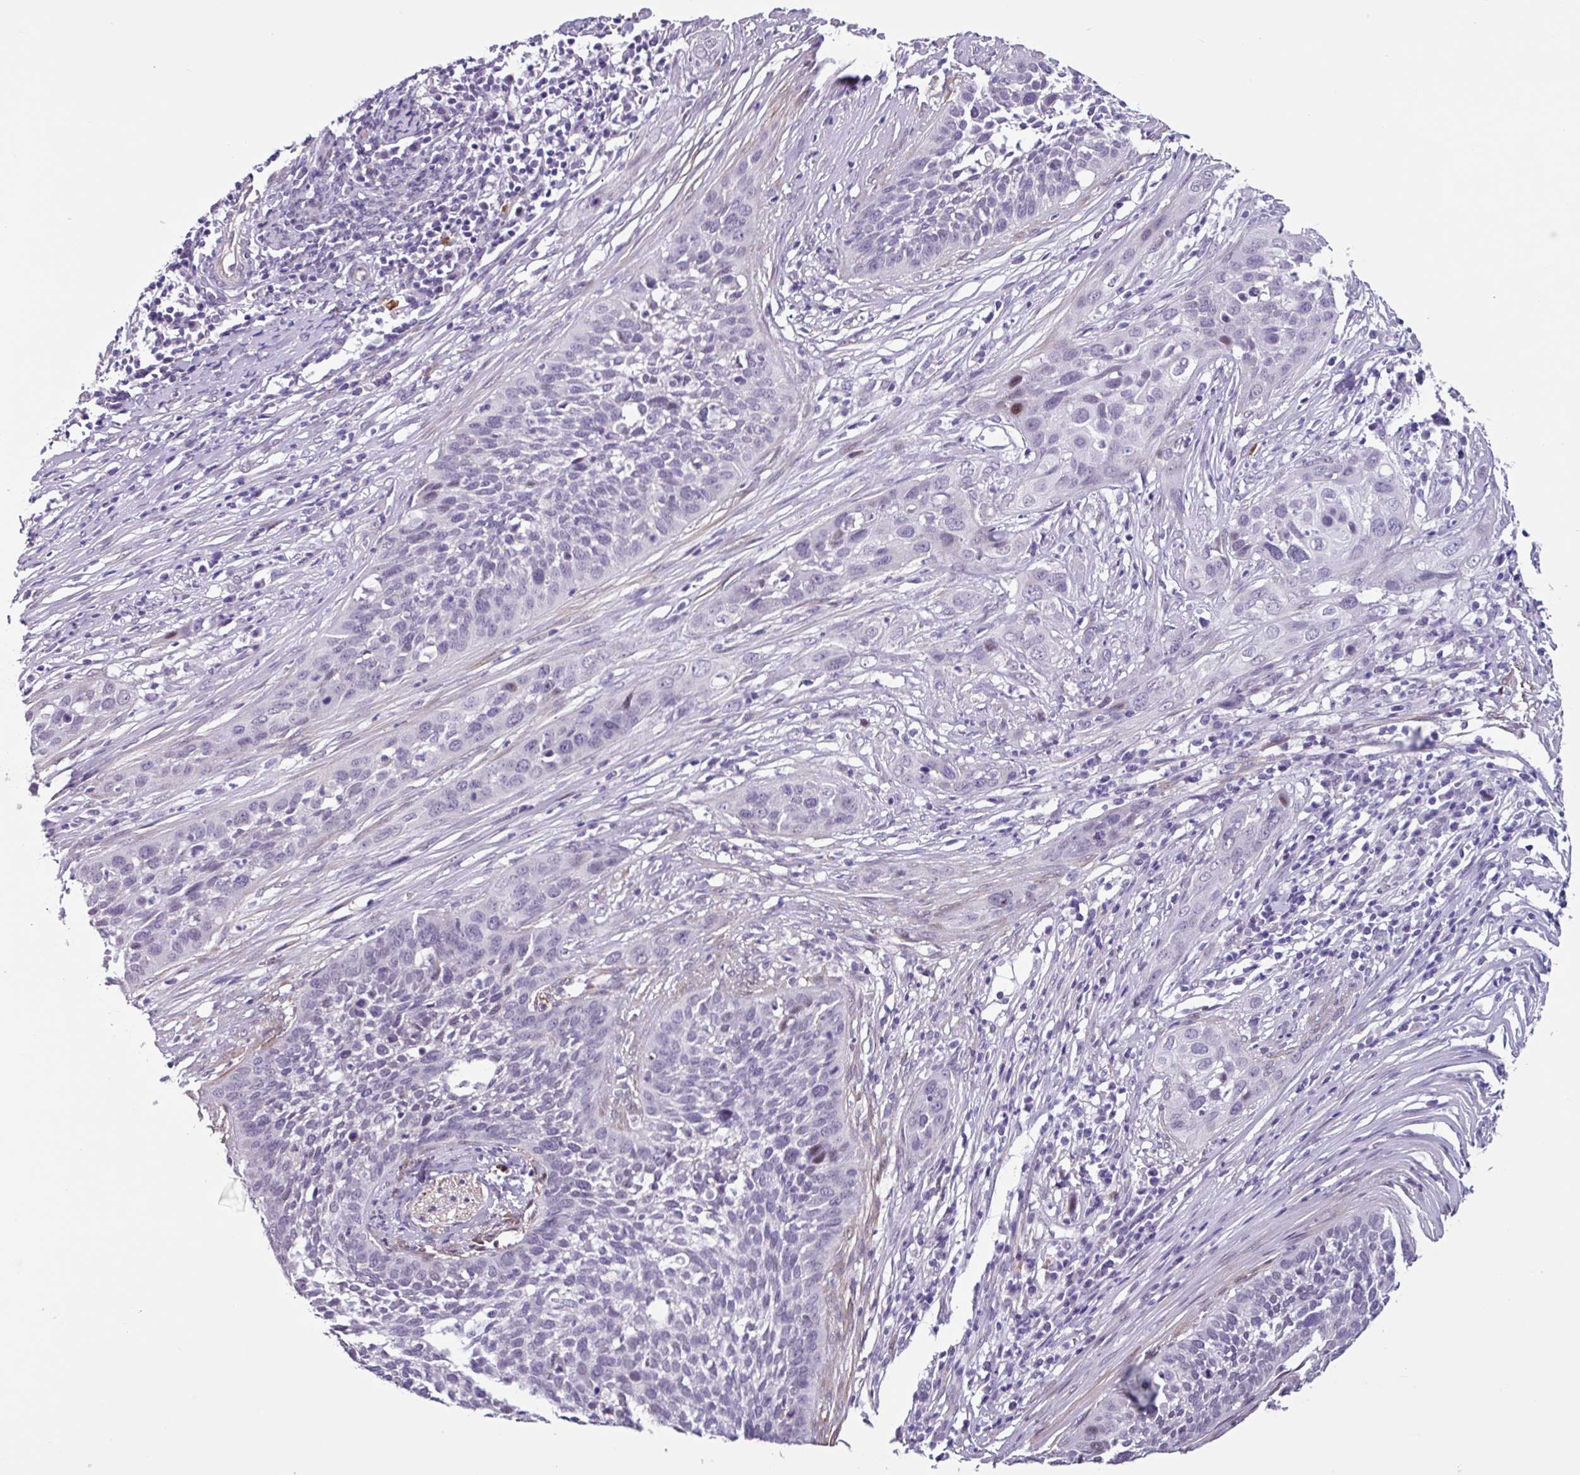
{"staining": {"intensity": "negative", "quantity": "none", "location": "none"}, "tissue": "cervical cancer", "cell_type": "Tumor cells", "image_type": "cancer", "snomed": [{"axis": "morphology", "description": "Squamous cell carcinoma, NOS"}, {"axis": "topography", "description": "Cervix"}], "caption": "This histopathology image is of cervical squamous cell carcinoma stained with immunohistochemistry (IHC) to label a protein in brown with the nuclei are counter-stained blue. There is no expression in tumor cells.", "gene": "OTX1", "patient": {"sex": "female", "age": 34}}